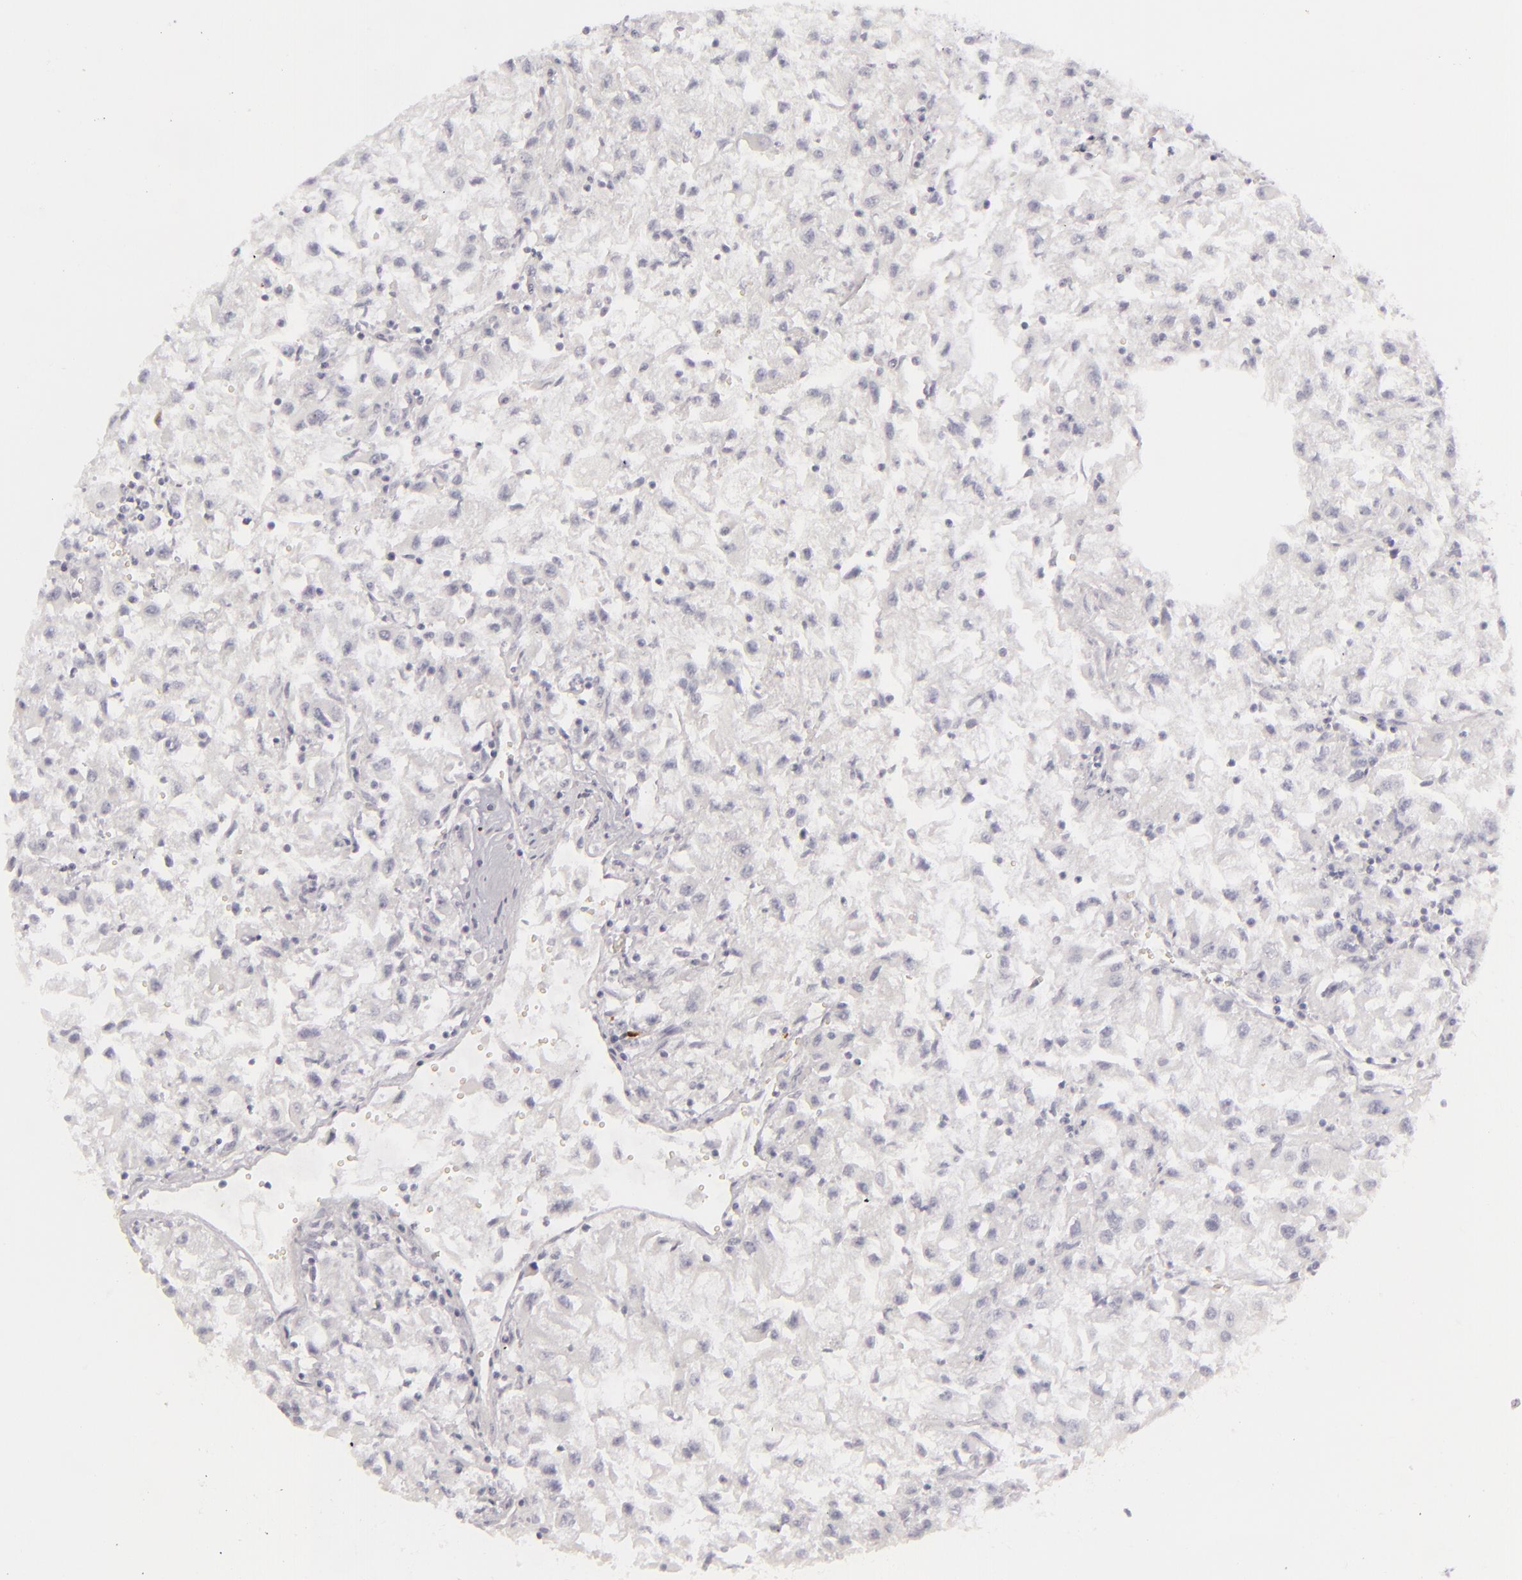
{"staining": {"intensity": "negative", "quantity": "none", "location": "none"}, "tissue": "renal cancer", "cell_type": "Tumor cells", "image_type": "cancer", "snomed": [{"axis": "morphology", "description": "Adenocarcinoma, NOS"}, {"axis": "topography", "description": "Kidney"}], "caption": "Tumor cells show no significant protein positivity in adenocarcinoma (renal).", "gene": "CDX2", "patient": {"sex": "male", "age": 59}}